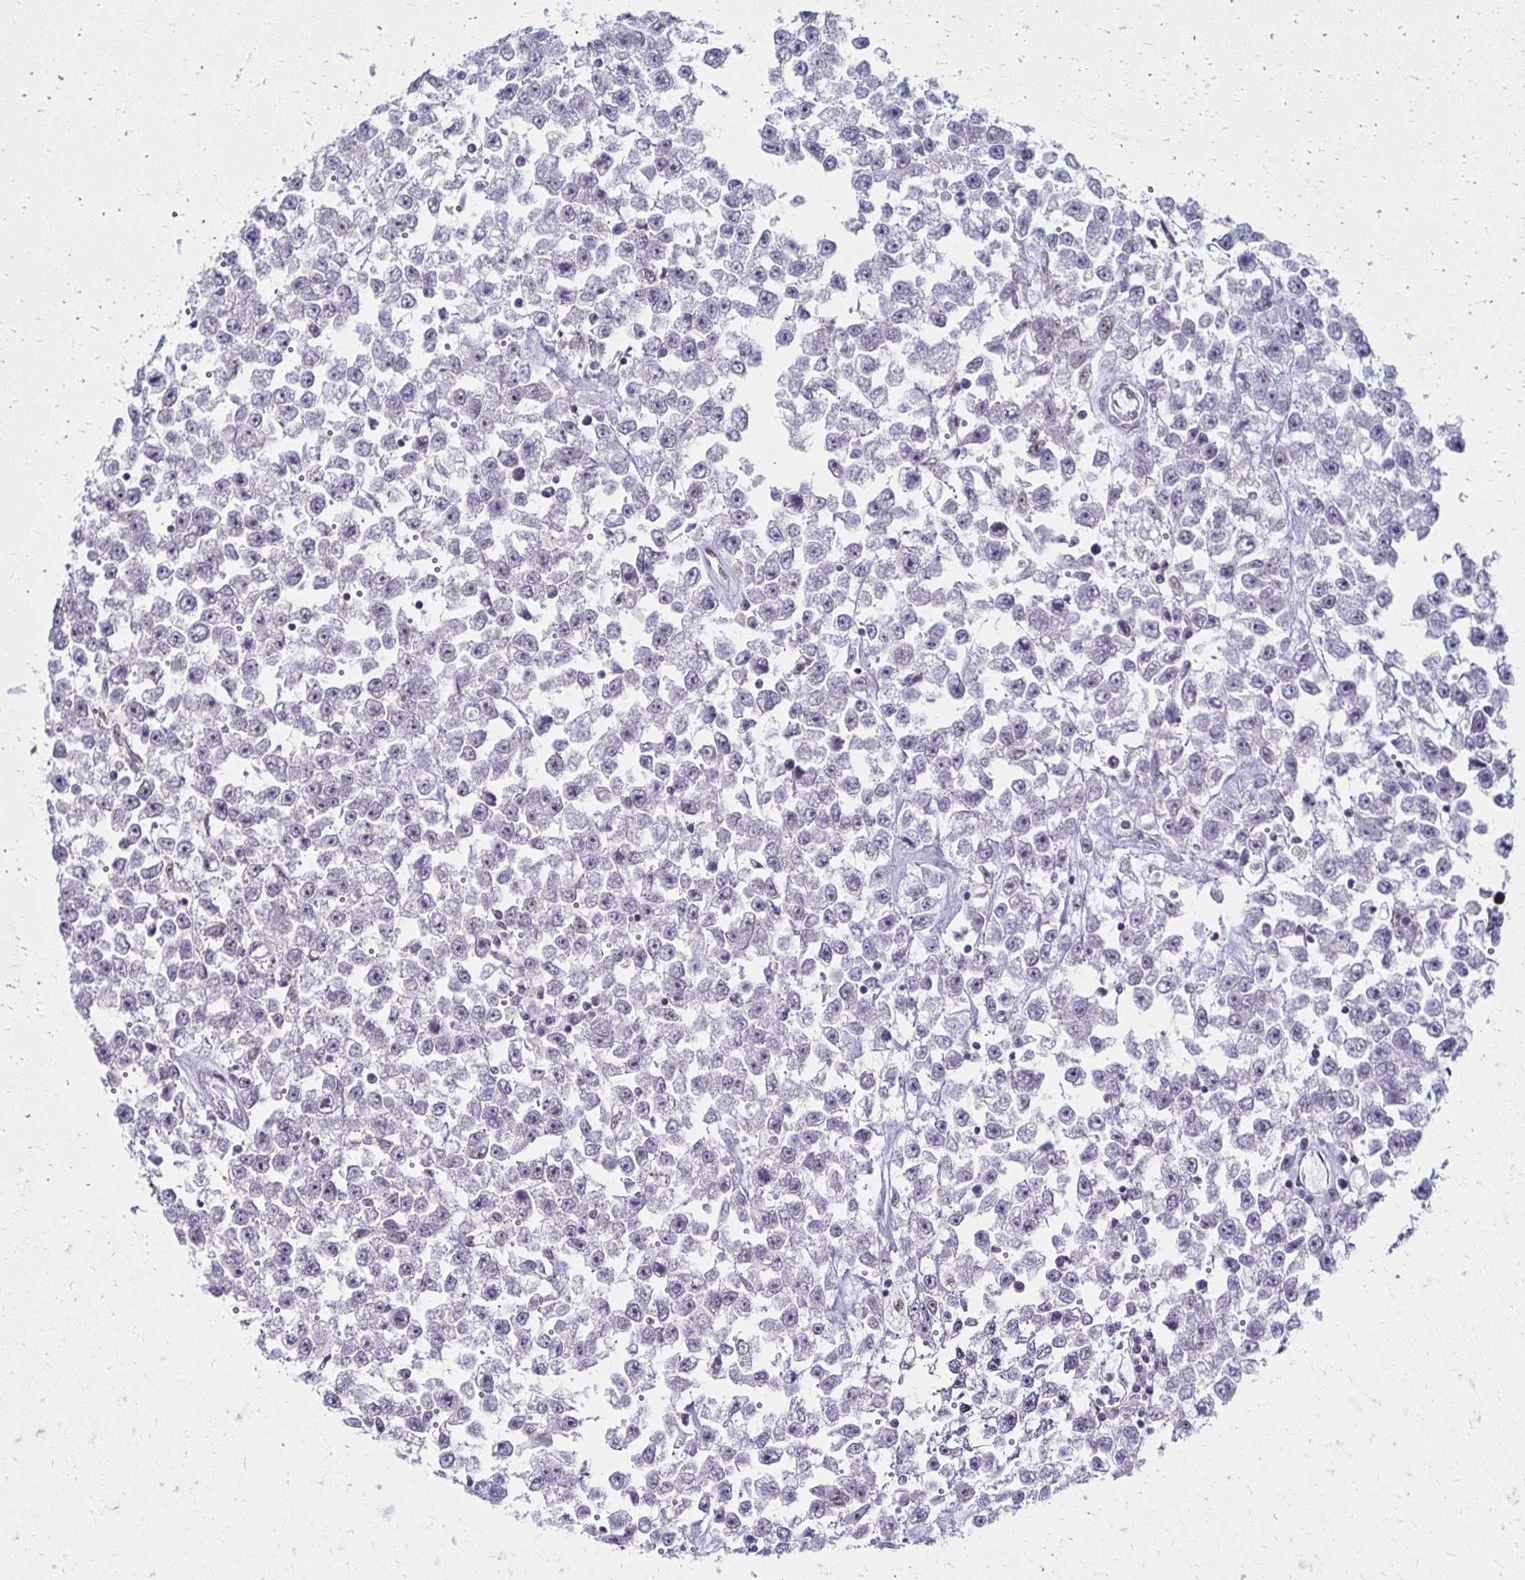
{"staining": {"intensity": "weak", "quantity": "<25%", "location": "nuclear"}, "tissue": "testis cancer", "cell_type": "Tumor cells", "image_type": "cancer", "snomed": [{"axis": "morphology", "description": "Seminoma, NOS"}, {"axis": "topography", "description": "Testis"}], "caption": "Tumor cells are negative for brown protein staining in testis seminoma.", "gene": "IRF7", "patient": {"sex": "male", "age": 34}}